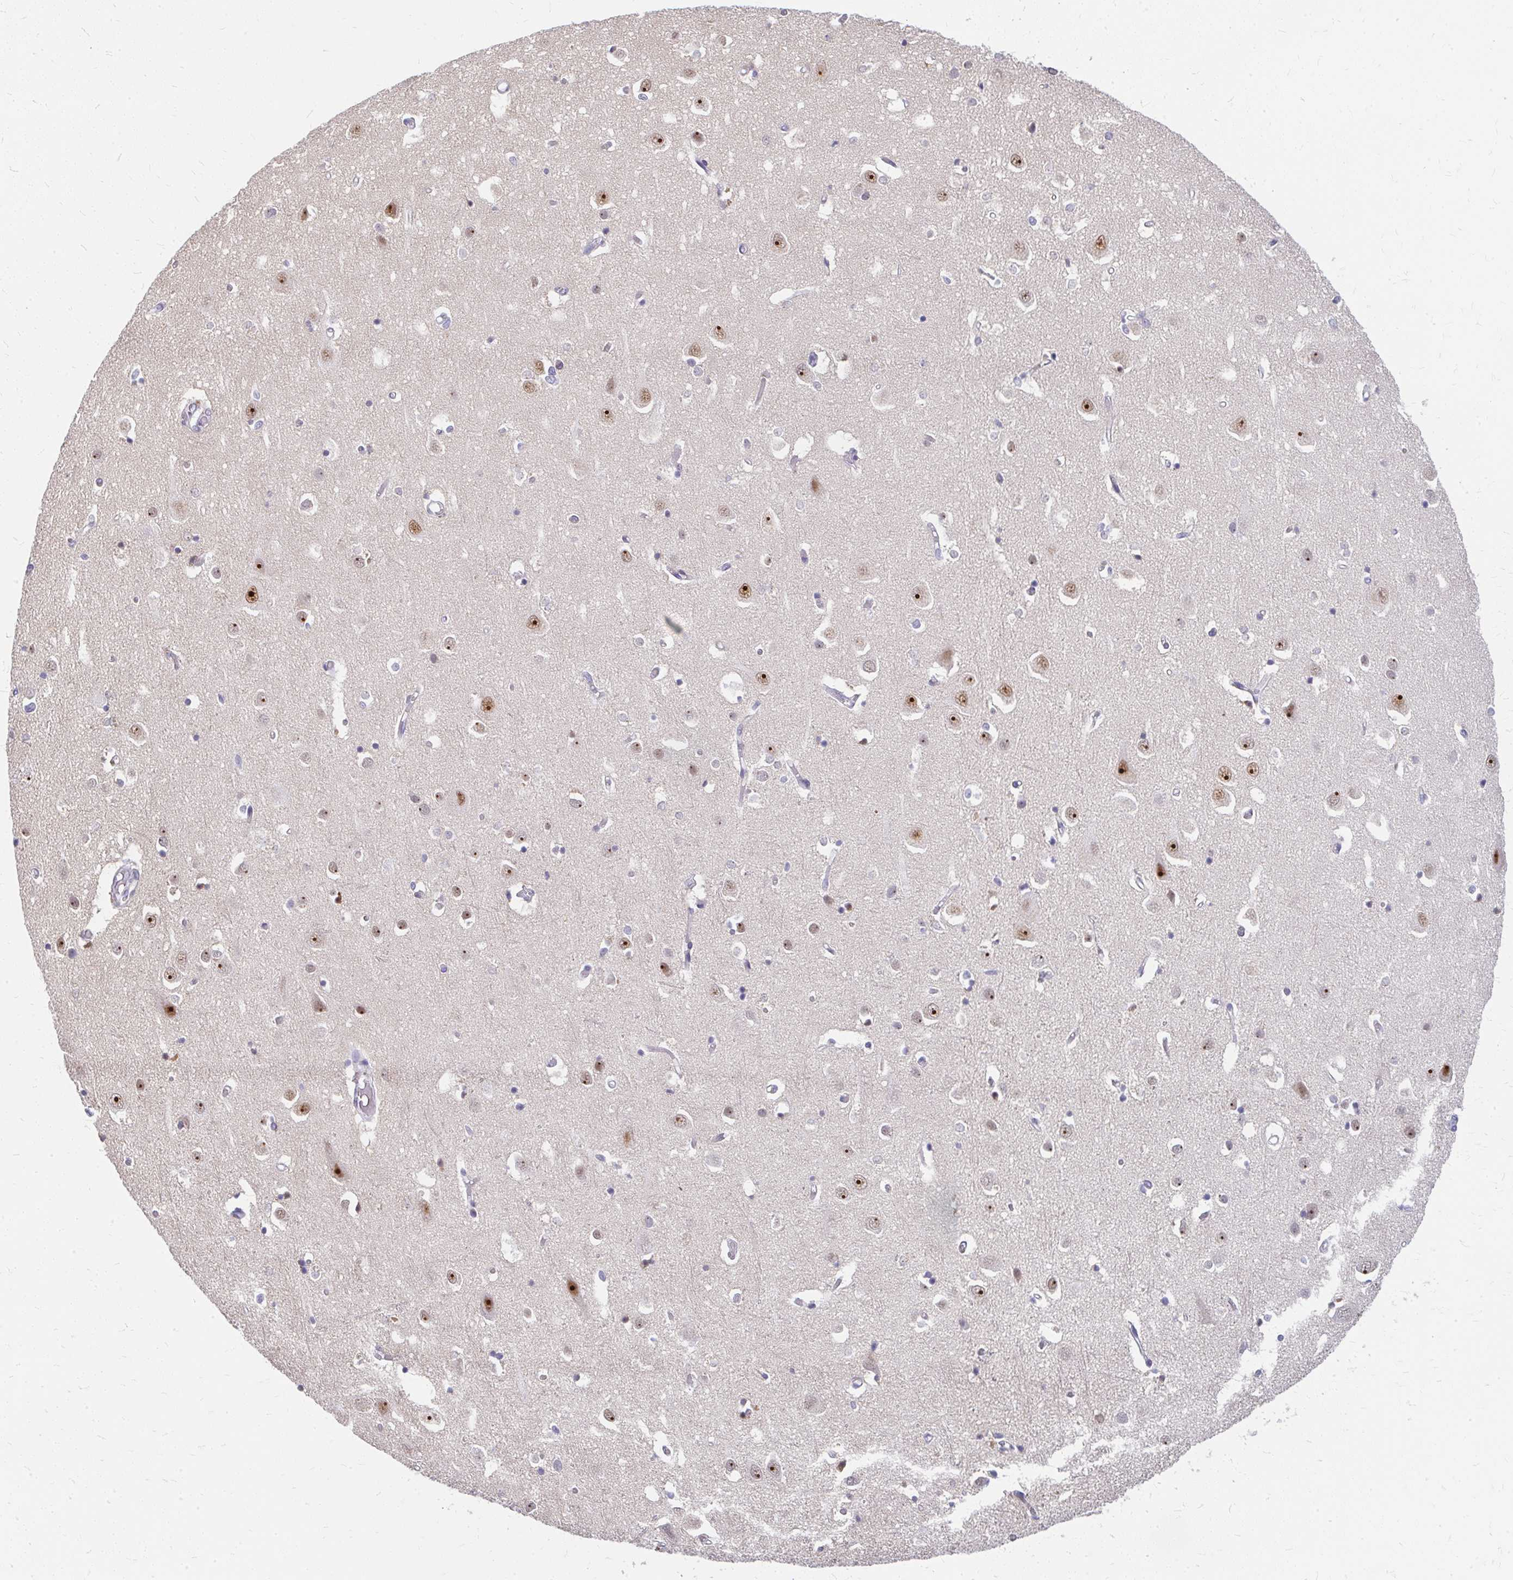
{"staining": {"intensity": "negative", "quantity": "none", "location": "none"}, "tissue": "cerebral cortex", "cell_type": "Endothelial cells", "image_type": "normal", "snomed": [{"axis": "morphology", "description": "Normal tissue, NOS"}, {"axis": "topography", "description": "Cerebral cortex"}], "caption": "Cerebral cortex stained for a protein using IHC shows no positivity endothelial cells.", "gene": "GTF2H1", "patient": {"sex": "male", "age": 70}}